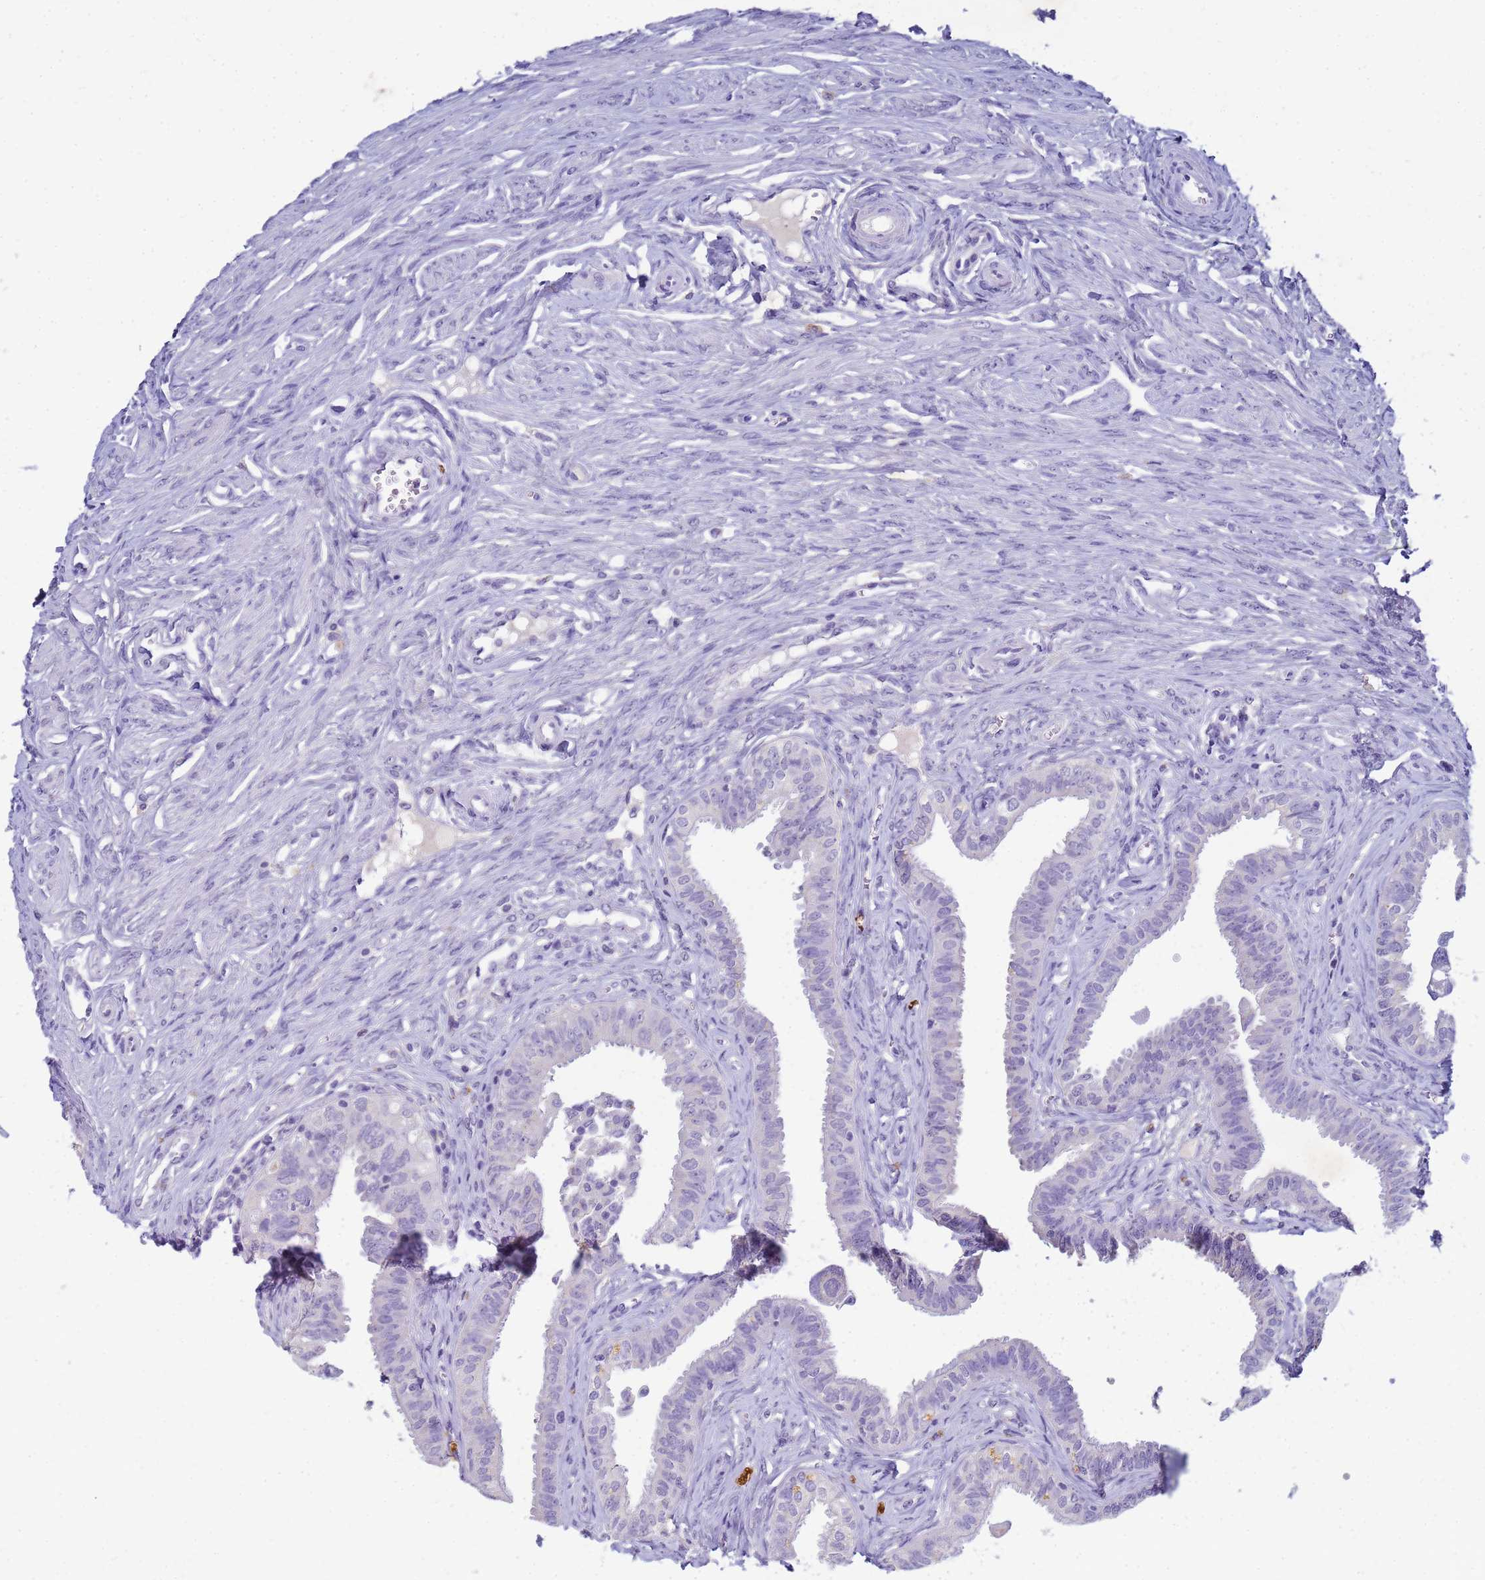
{"staining": {"intensity": "negative", "quantity": "none", "location": "none"}, "tissue": "fallopian tube", "cell_type": "Glandular cells", "image_type": "normal", "snomed": [{"axis": "morphology", "description": "Normal tissue, NOS"}, {"axis": "morphology", "description": "Carcinoma, NOS"}, {"axis": "topography", "description": "Fallopian tube"}, {"axis": "topography", "description": "Ovary"}], "caption": "DAB (3,3'-diaminobenzidine) immunohistochemical staining of normal human fallopian tube displays no significant staining in glandular cells.", "gene": "B3GNT8", "patient": {"sex": "female", "age": 59}}